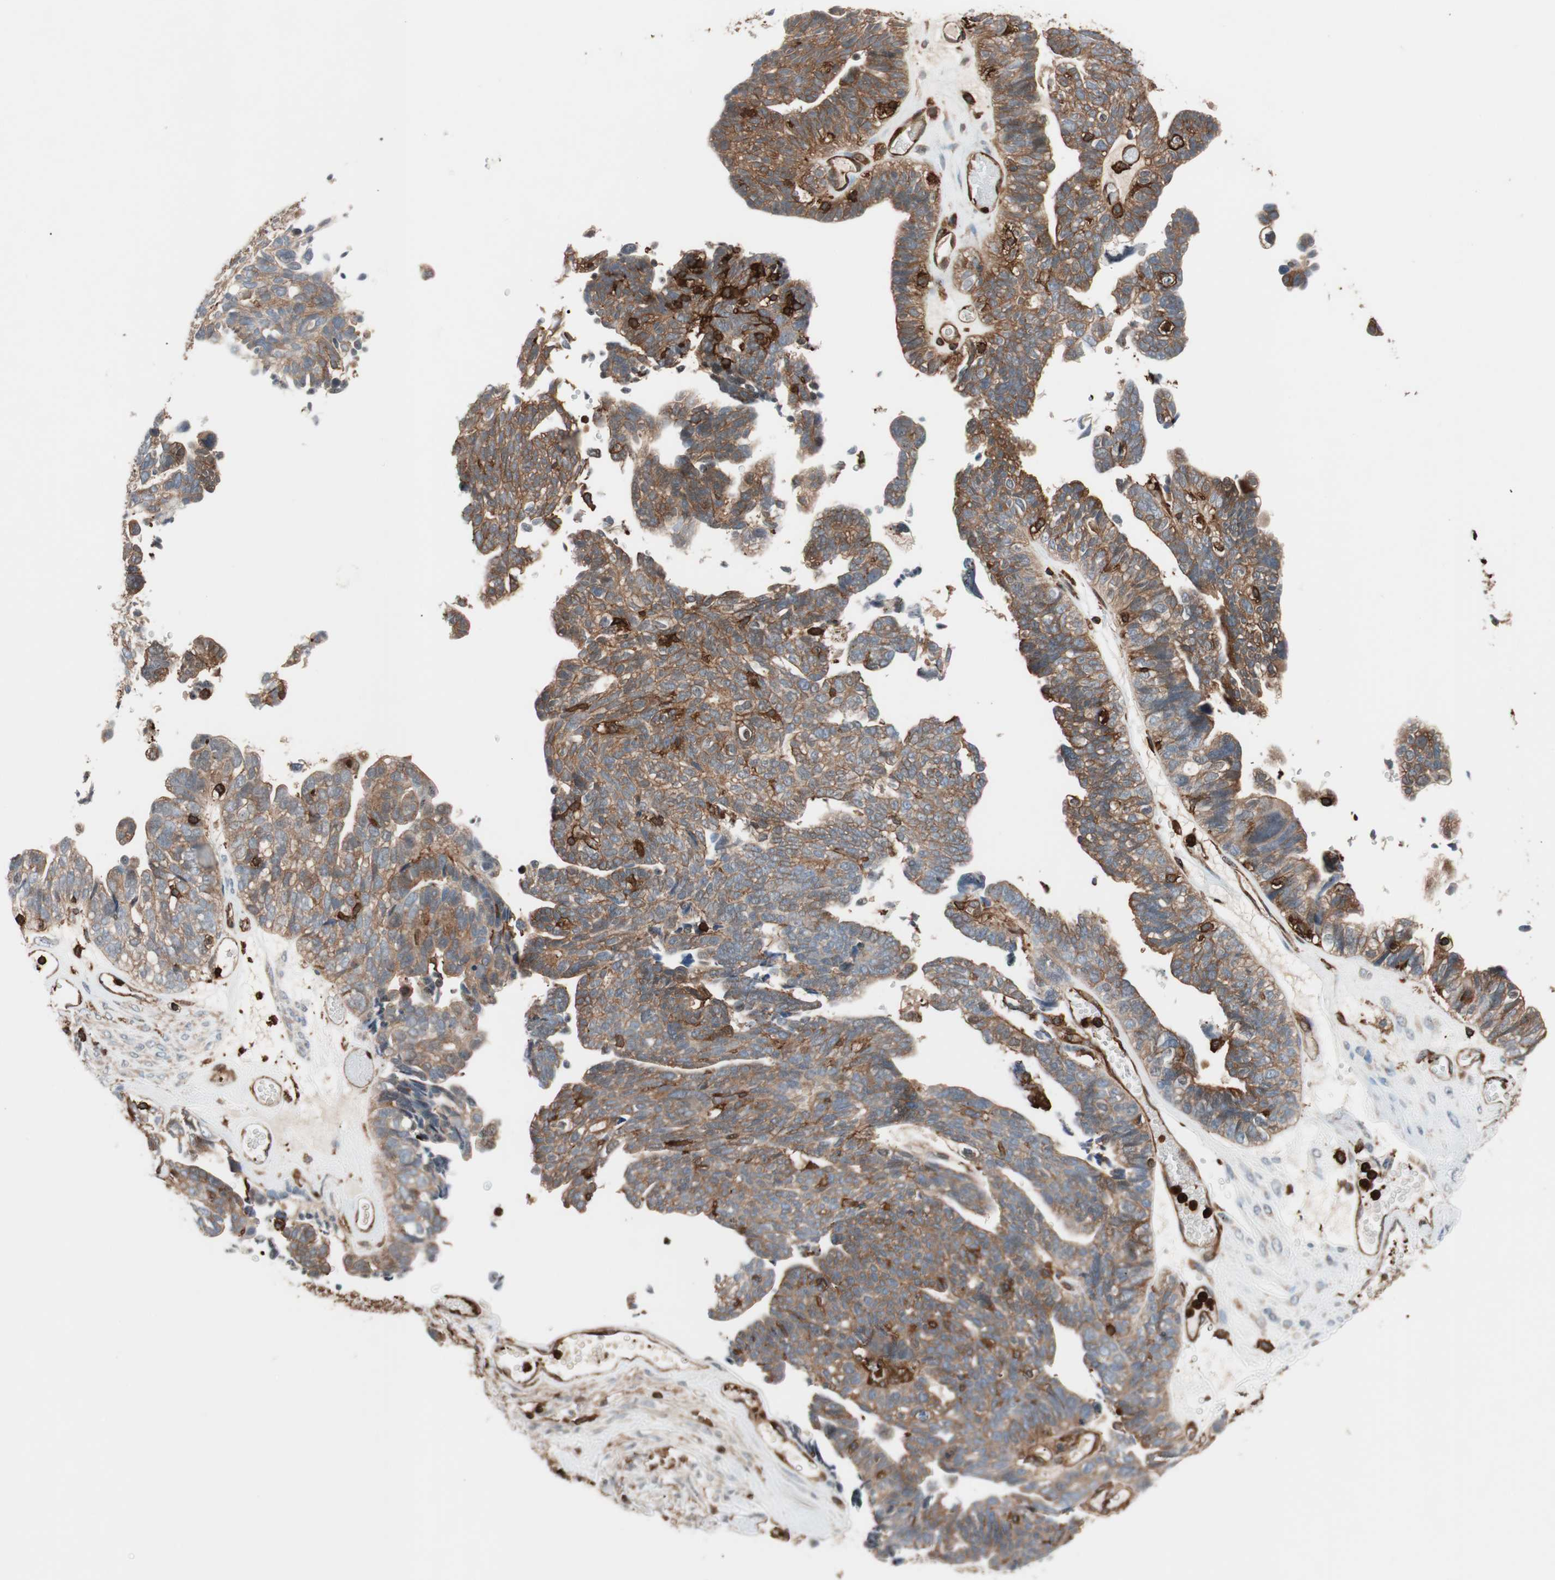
{"staining": {"intensity": "moderate", "quantity": ">75%", "location": "cytoplasmic/membranous"}, "tissue": "ovarian cancer", "cell_type": "Tumor cells", "image_type": "cancer", "snomed": [{"axis": "morphology", "description": "Cystadenocarcinoma, serous, NOS"}, {"axis": "topography", "description": "Ovary"}], "caption": "Immunohistochemical staining of human ovarian cancer (serous cystadenocarcinoma) reveals medium levels of moderate cytoplasmic/membranous protein staining in about >75% of tumor cells.", "gene": "VASP", "patient": {"sex": "female", "age": 79}}